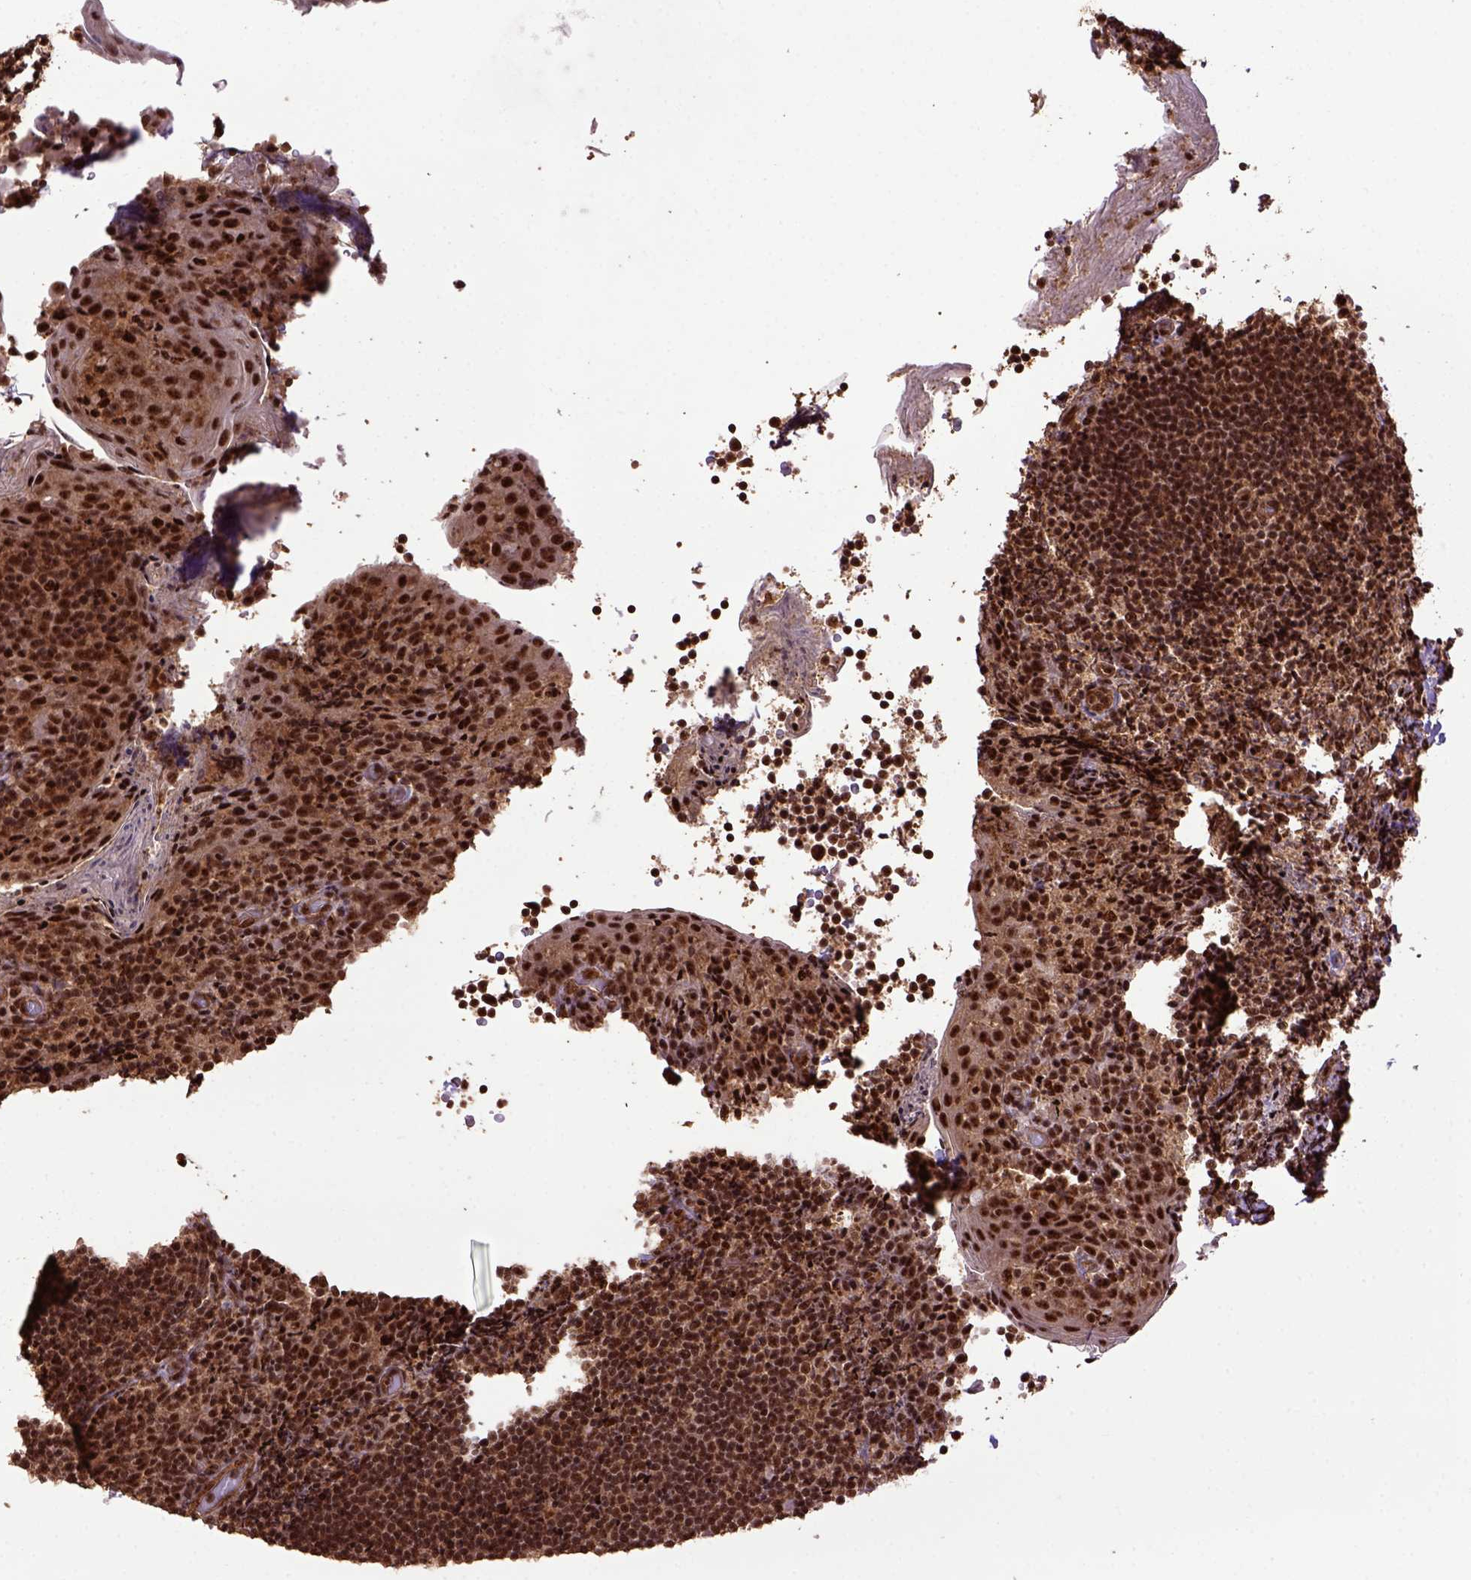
{"staining": {"intensity": "strong", "quantity": ">75%", "location": "nuclear"}, "tissue": "tonsil", "cell_type": "Germinal center cells", "image_type": "normal", "snomed": [{"axis": "morphology", "description": "Normal tissue, NOS"}, {"axis": "topography", "description": "Tonsil"}], "caption": "Tonsil stained with DAB IHC shows high levels of strong nuclear staining in about >75% of germinal center cells. (brown staining indicates protein expression, while blue staining denotes nuclei).", "gene": "PPIG", "patient": {"sex": "female", "age": 10}}